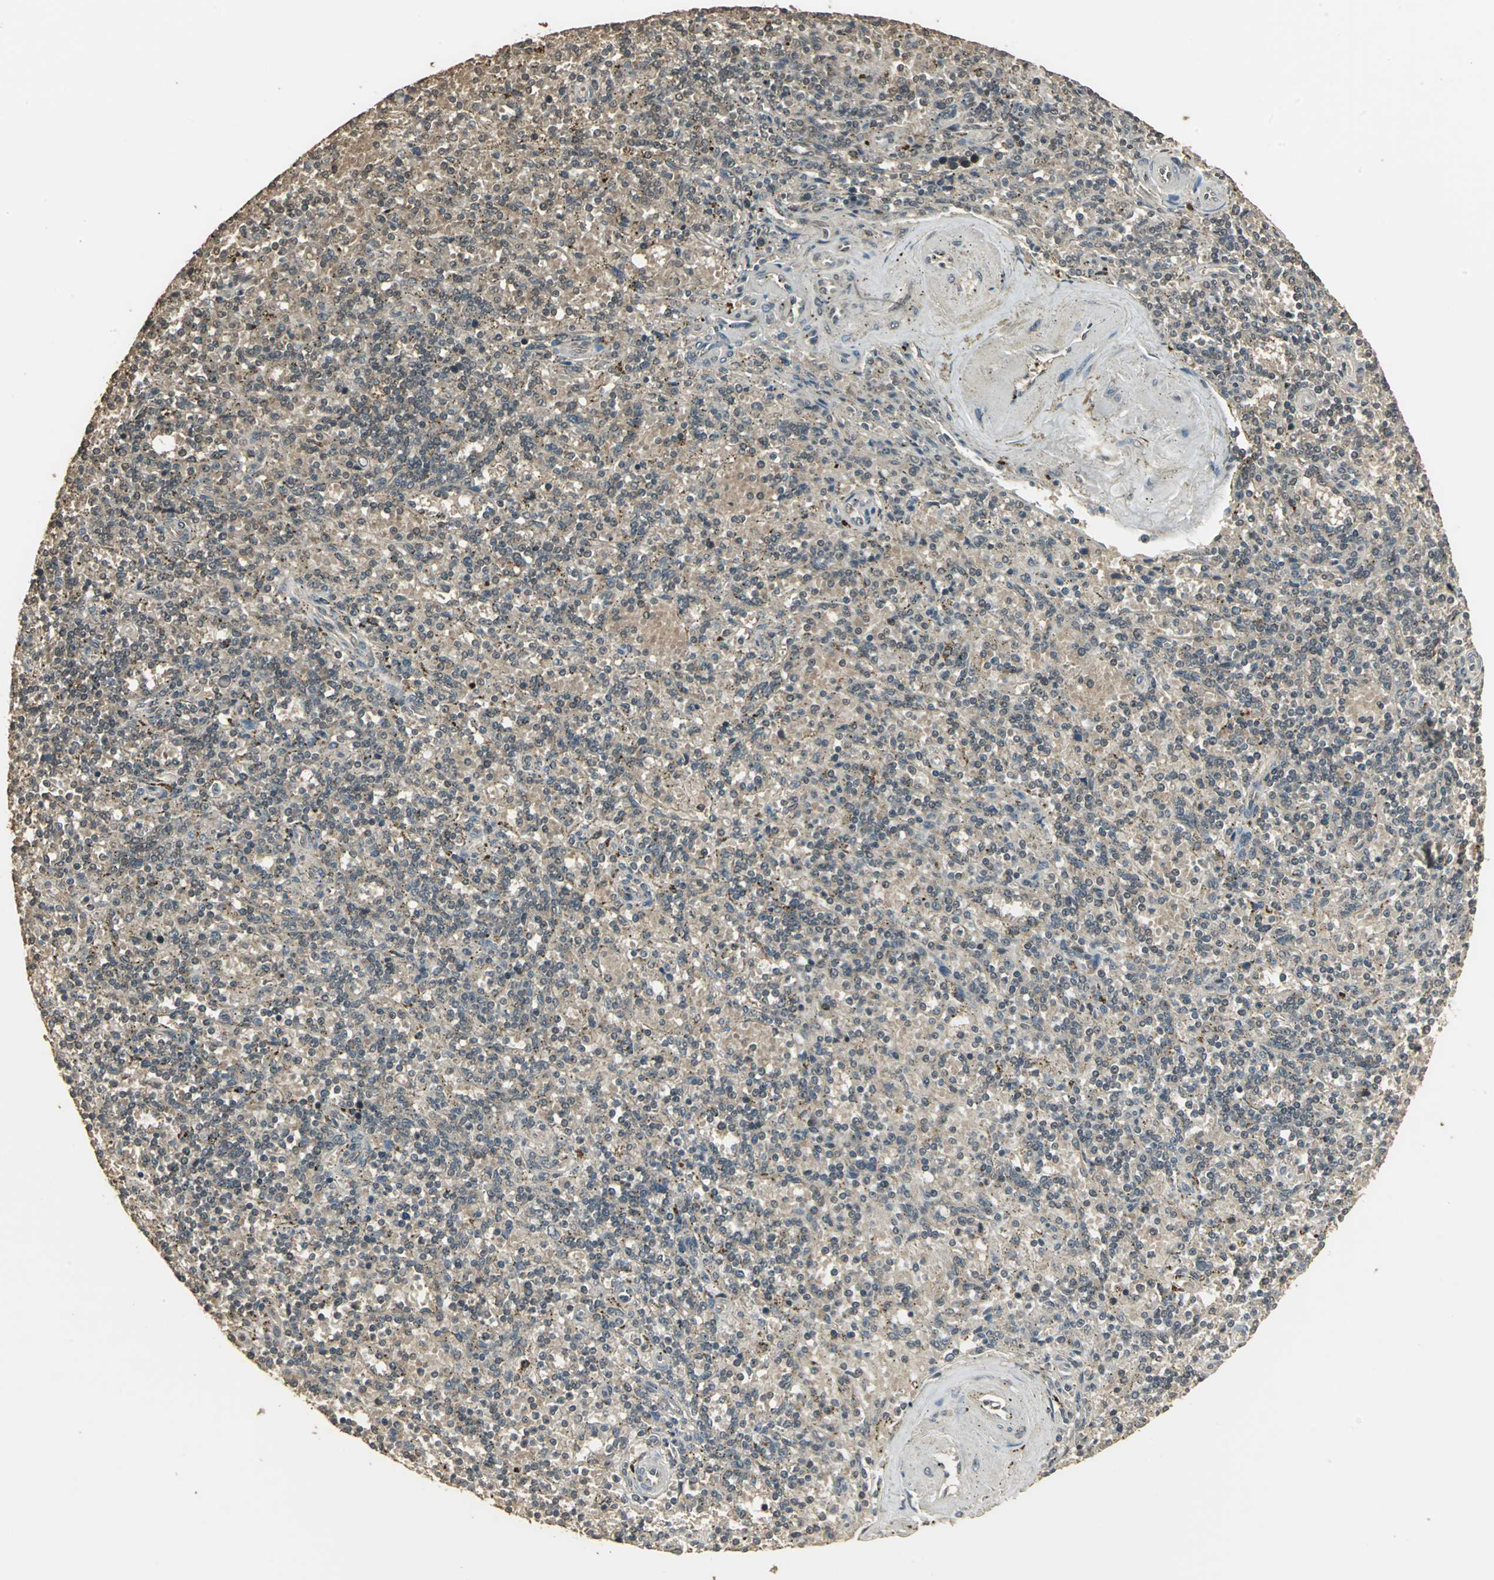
{"staining": {"intensity": "weak", "quantity": "25%-75%", "location": "cytoplasmic/membranous"}, "tissue": "lymphoma", "cell_type": "Tumor cells", "image_type": "cancer", "snomed": [{"axis": "morphology", "description": "Malignant lymphoma, non-Hodgkin's type, Low grade"}, {"axis": "topography", "description": "Spleen"}], "caption": "Immunohistochemical staining of lymphoma displays low levels of weak cytoplasmic/membranous protein staining in approximately 25%-75% of tumor cells. (DAB IHC, brown staining for protein, blue staining for nuclei).", "gene": "UCHL5", "patient": {"sex": "male", "age": 73}}